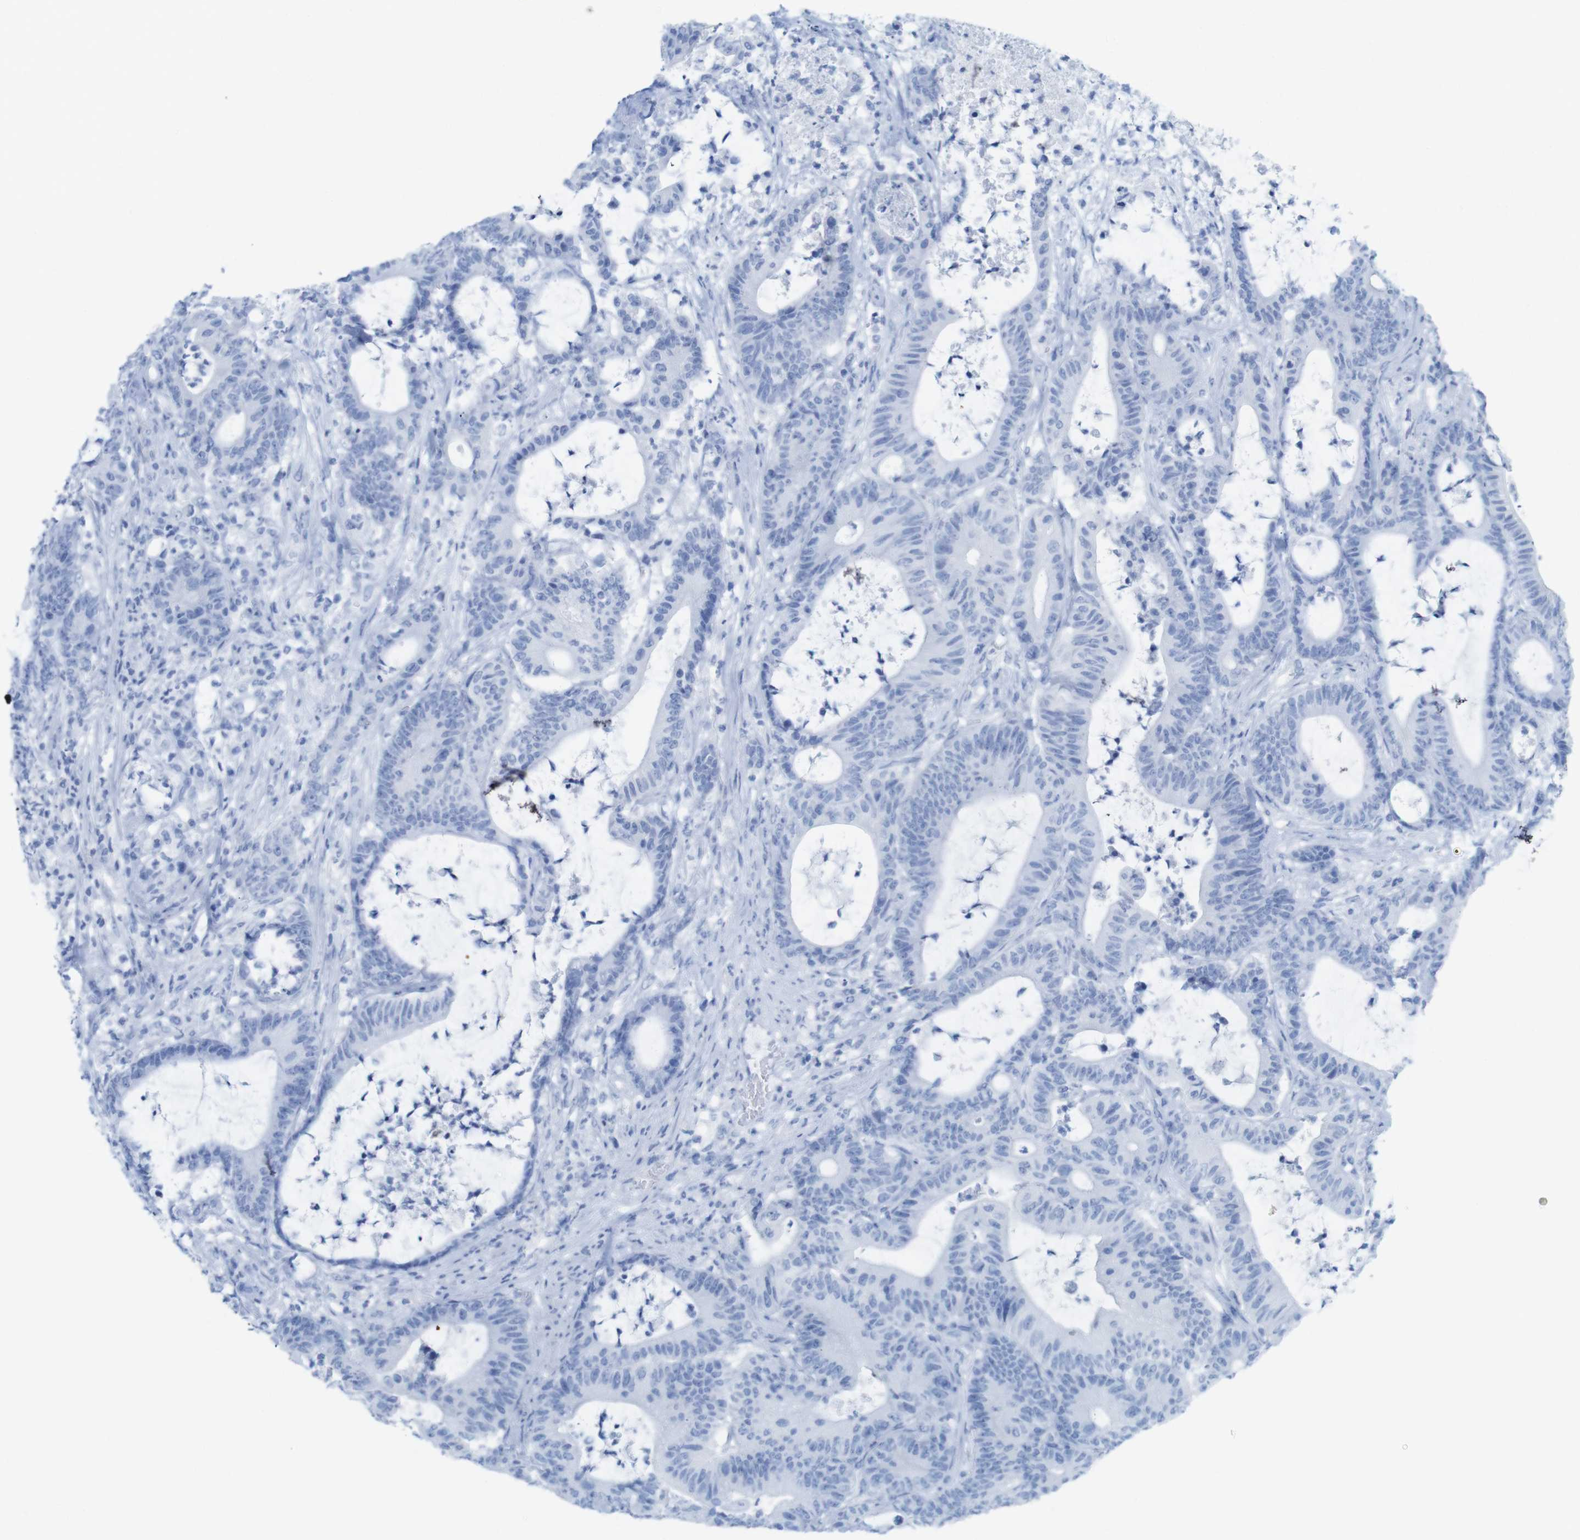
{"staining": {"intensity": "negative", "quantity": "none", "location": "none"}, "tissue": "colorectal cancer", "cell_type": "Tumor cells", "image_type": "cancer", "snomed": [{"axis": "morphology", "description": "Adenocarcinoma, NOS"}, {"axis": "topography", "description": "Colon"}], "caption": "Tumor cells are negative for protein expression in human colorectal cancer (adenocarcinoma).", "gene": "MYH7", "patient": {"sex": "female", "age": 84}}